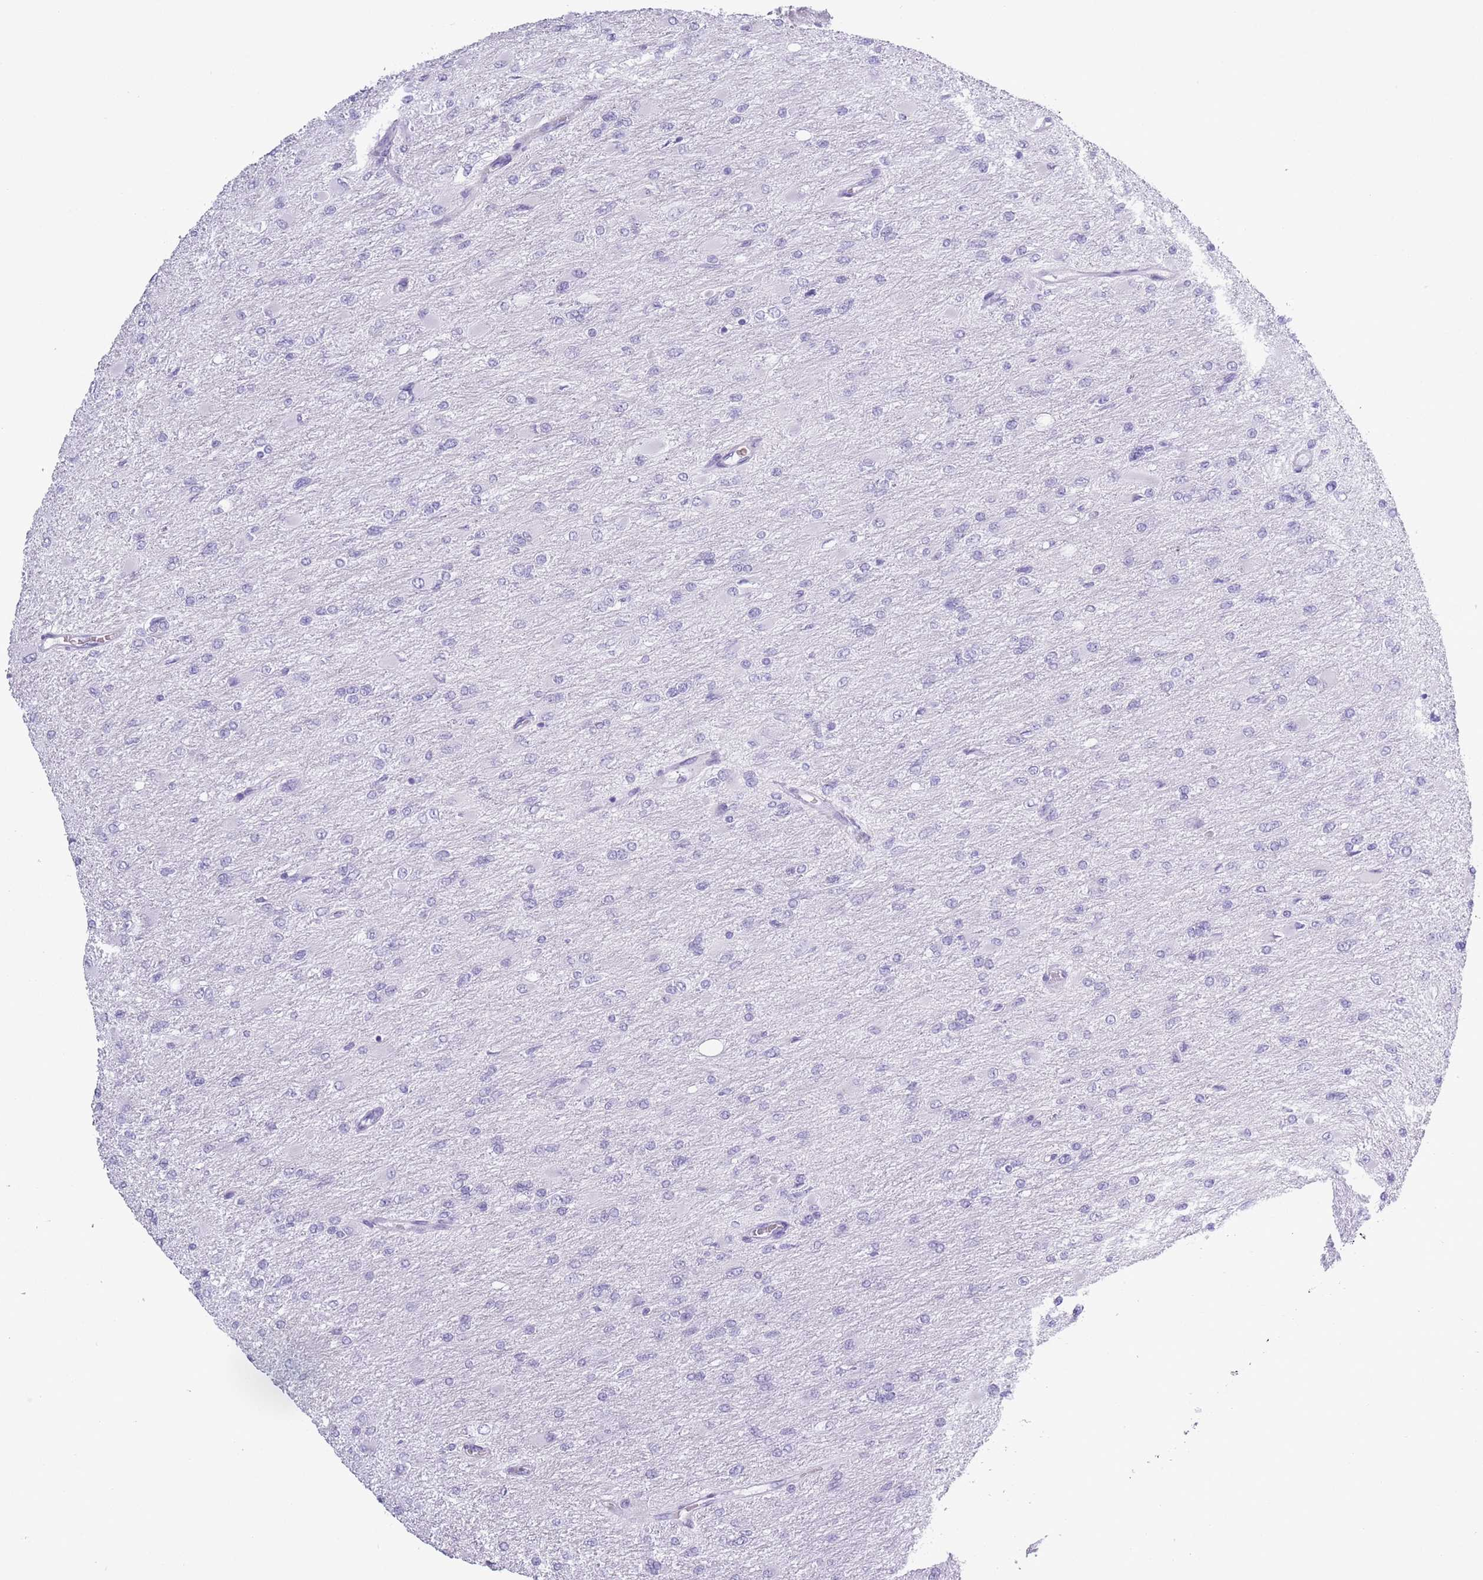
{"staining": {"intensity": "negative", "quantity": "none", "location": "none"}, "tissue": "glioma", "cell_type": "Tumor cells", "image_type": "cancer", "snomed": [{"axis": "morphology", "description": "Glioma, malignant, High grade"}, {"axis": "topography", "description": "Cerebral cortex"}], "caption": "High power microscopy histopathology image of an immunohistochemistry (IHC) micrograph of high-grade glioma (malignant), revealing no significant staining in tumor cells.", "gene": "OR7C1", "patient": {"sex": "female", "age": 36}}